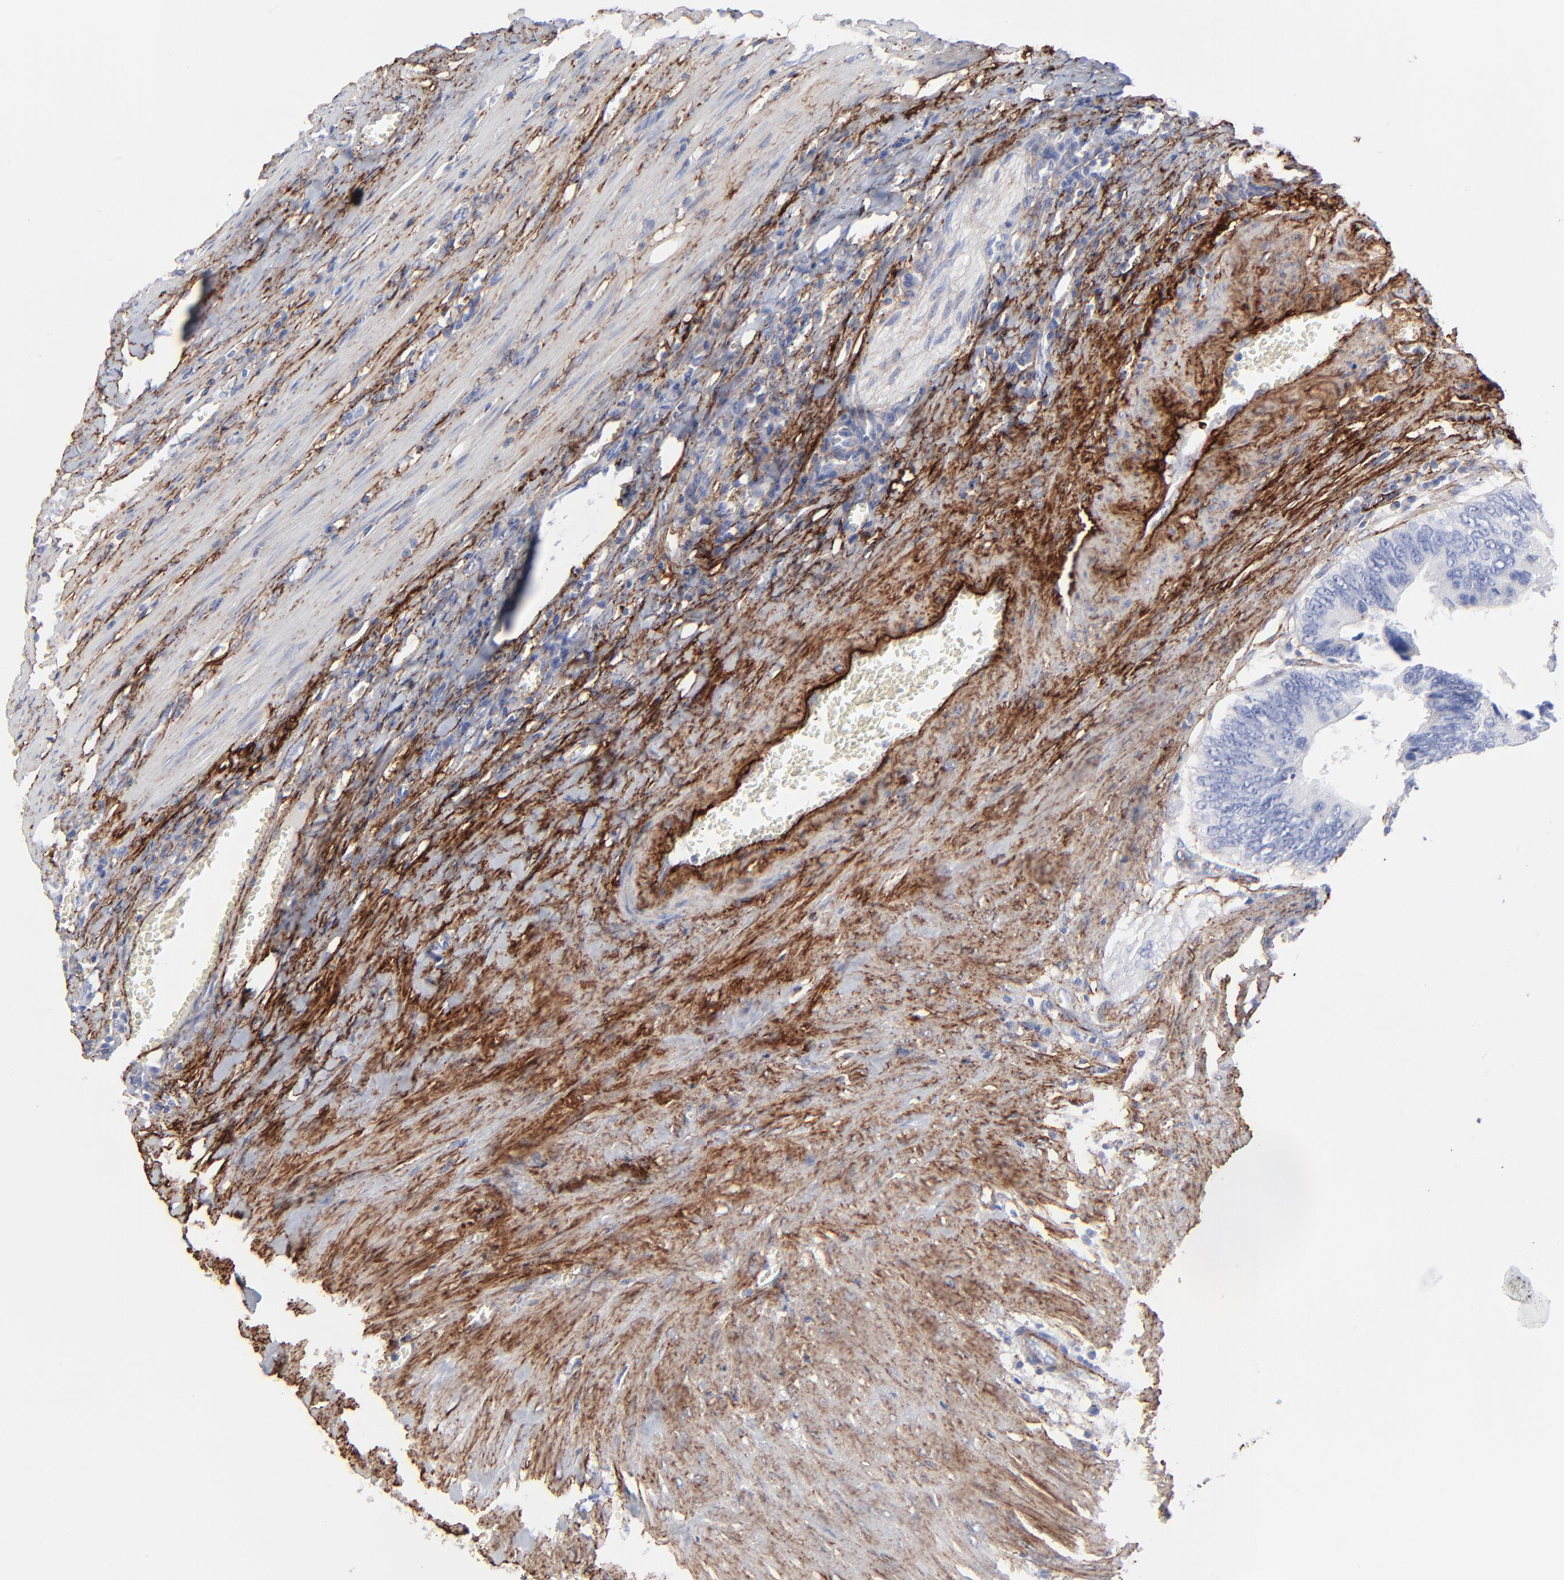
{"staining": {"intensity": "negative", "quantity": "none", "location": "none"}, "tissue": "colorectal cancer", "cell_type": "Tumor cells", "image_type": "cancer", "snomed": [{"axis": "morphology", "description": "Adenocarcinoma, NOS"}, {"axis": "topography", "description": "Colon"}], "caption": "Adenocarcinoma (colorectal) was stained to show a protein in brown. There is no significant staining in tumor cells.", "gene": "FBLN2", "patient": {"sex": "male", "age": 72}}